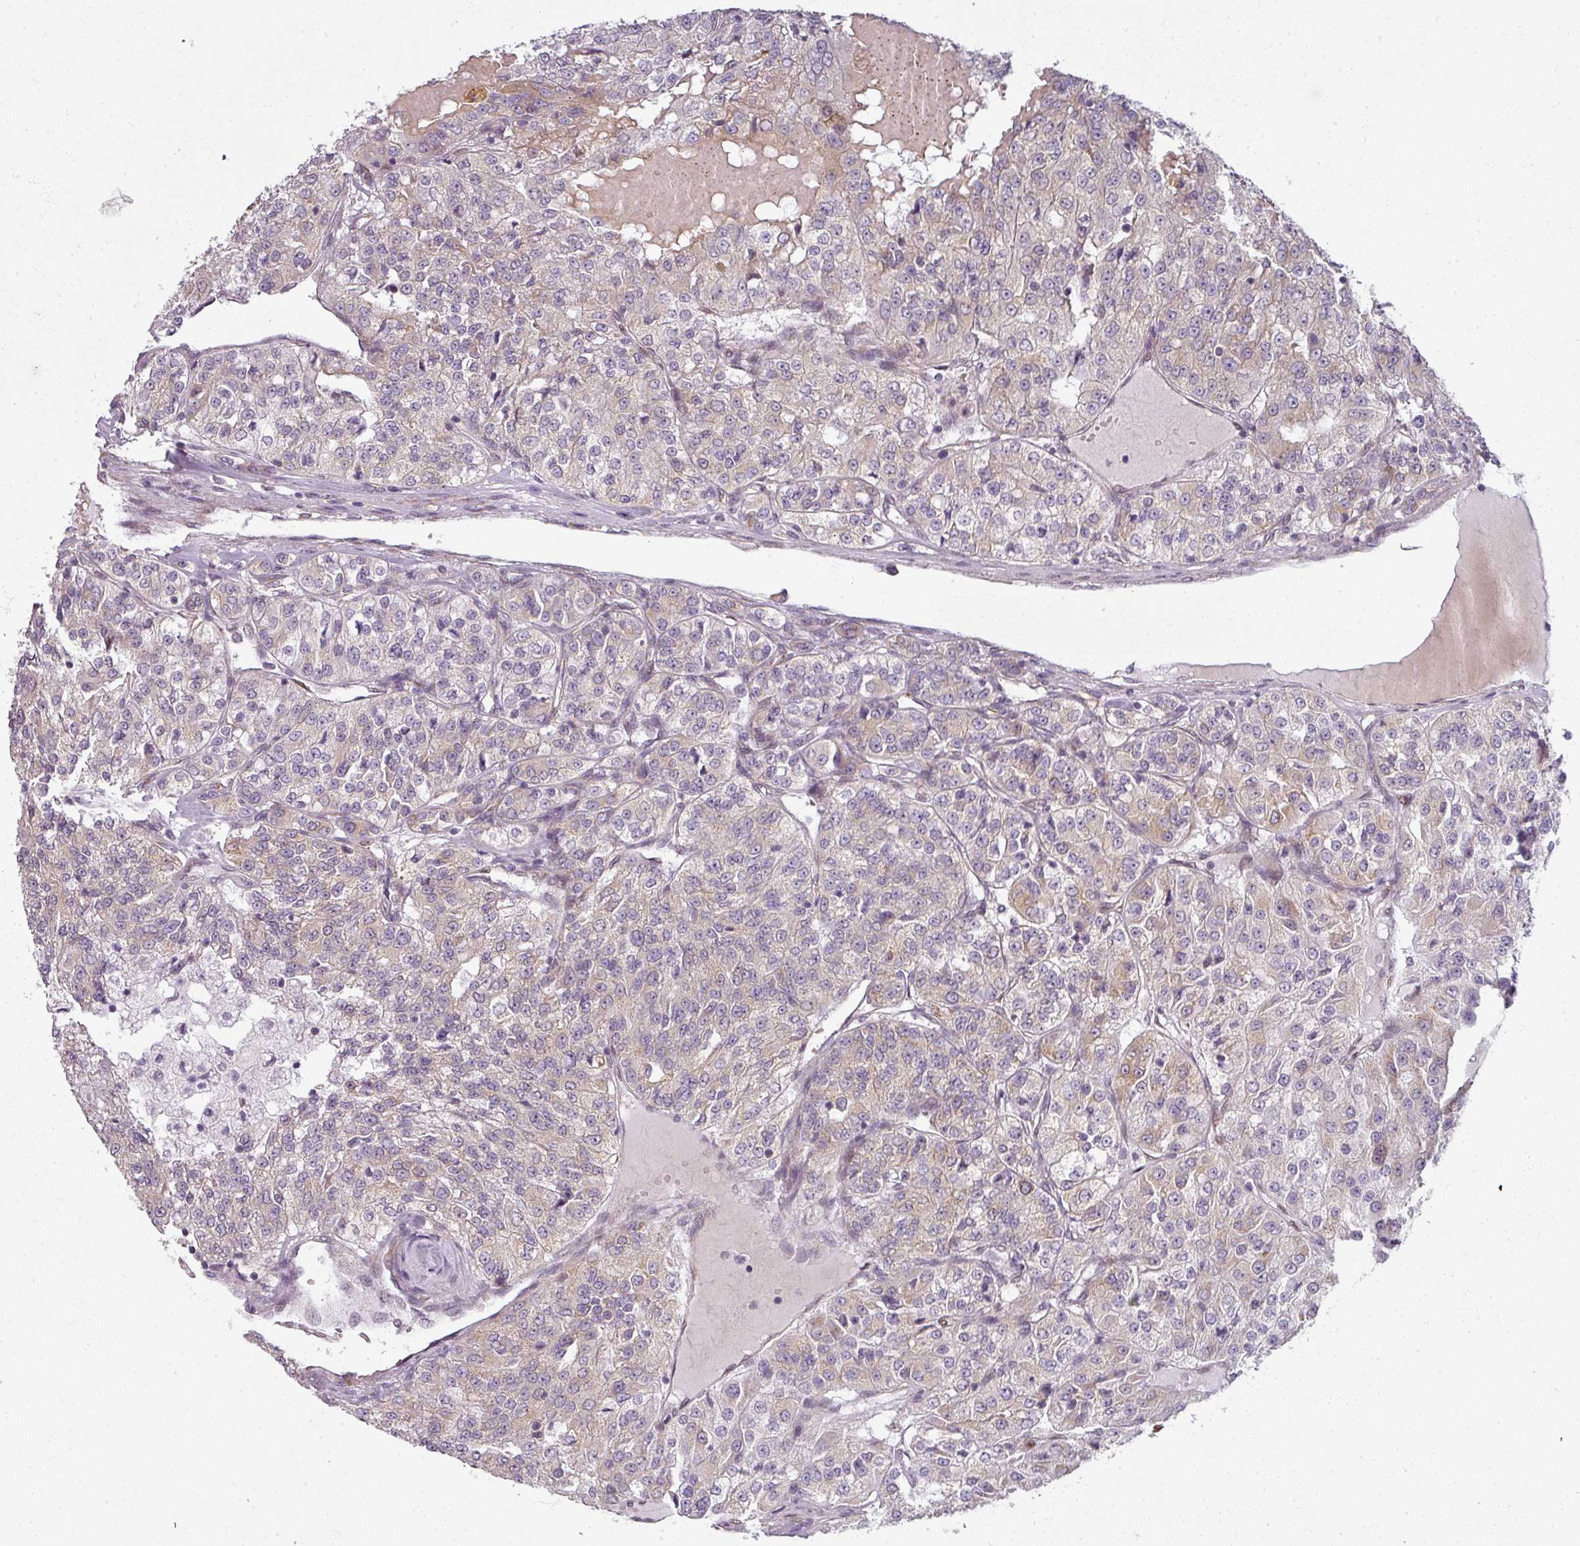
{"staining": {"intensity": "weak", "quantity": "<25%", "location": "cytoplasmic/membranous"}, "tissue": "renal cancer", "cell_type": "Tumor cells", "image_type": "cancer", "snomed": [{"axis": "morphology", "description": "Adenocarcinoma, NOS"}, {"axis": "topography", "description": "Kidney"}], "caption": "Protein analysis of renal cancer (adenocarcinoma) reveals no significant expression in tumor cells.", "gene": "AGPAT4", "patient": {"sex": "female", "age": 63}}